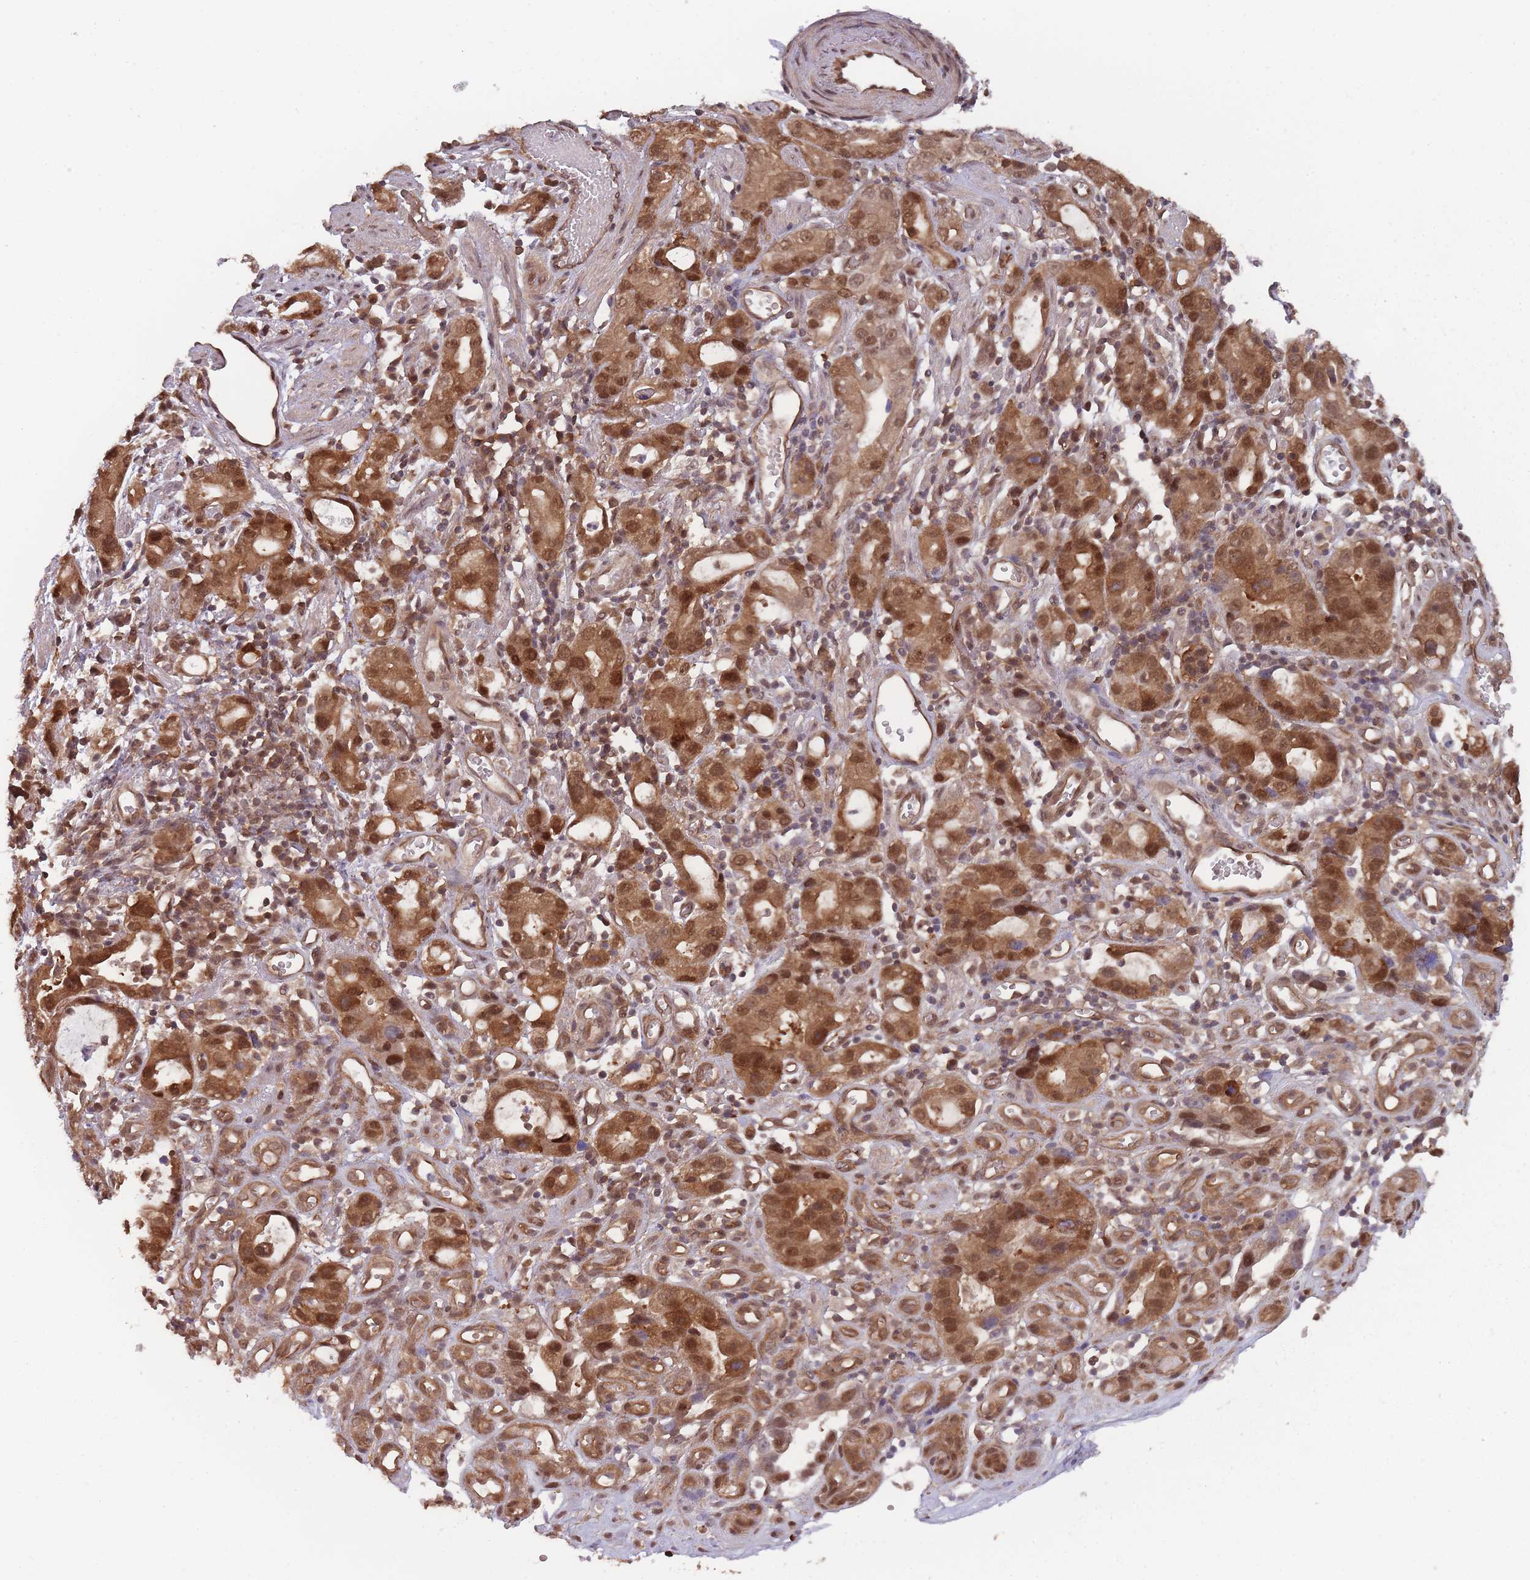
{"staining": {"intensity": "strong", "quantity": ">75%", "location": "cytoplasmic/membranous,nuclear"}, "tissue": "stomach cancer", "cell_type": "Tumor cells", "image_type": "cancer", "snomed": [{"axis": "morphology", "description": "Adenocarcinoma, NOS"}, {"axis": "topography", "description": "Stomach"}], "caption": "A high-resolution photomicrograph shows immunohistochemistry (IHC) staining of stomach cancer (adenocarcinoma), which exhibits strong cytoplasmic/membranous and nuclear expression in about >75% of tumor cells.", "gene": "PPP6R3", "patient": {"sex": "male", "age": 55}}